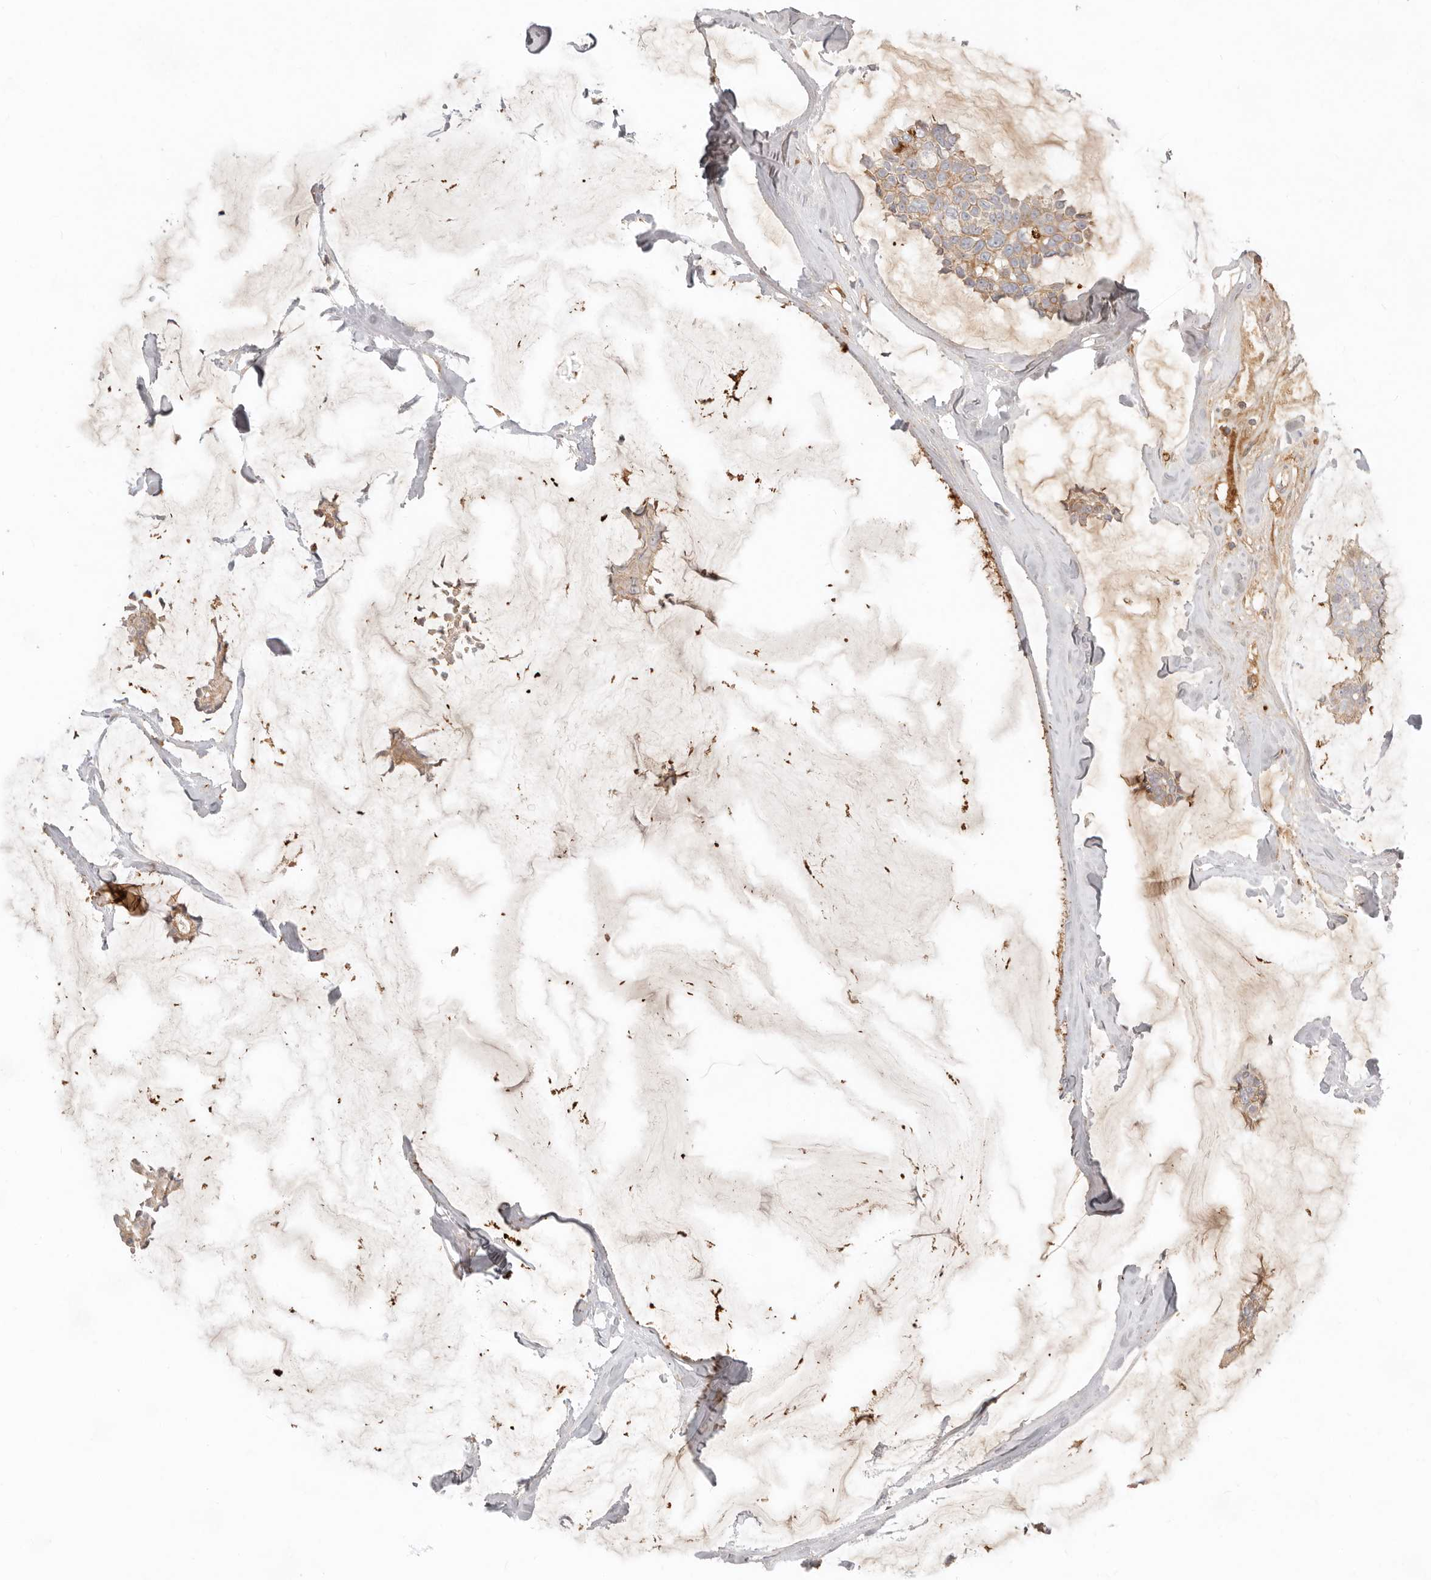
{"staining": {"intensity": "moderate", "quantity": "25%-75%", "location": "cytoplasmic/membranous"}, "tissue": "breast cancer", "cell_type": "Tumor cells", "image_type": "cancer", "snomed": [{"axis": "morphology", "description": "Duct carcinoma"}, {"axis": "topography", "description": "Breast"}], "caption": "Immunohistochemical staining of breast cancer demonstrates moderate cytoplasmic/membranous protein positivity in approximately 25%-75% of tumor cells. (Brightfield microscopy of DAB IHC at high magnification).", "gene": "MTFR2", "patient": {"sex": "female", "age": 93}}